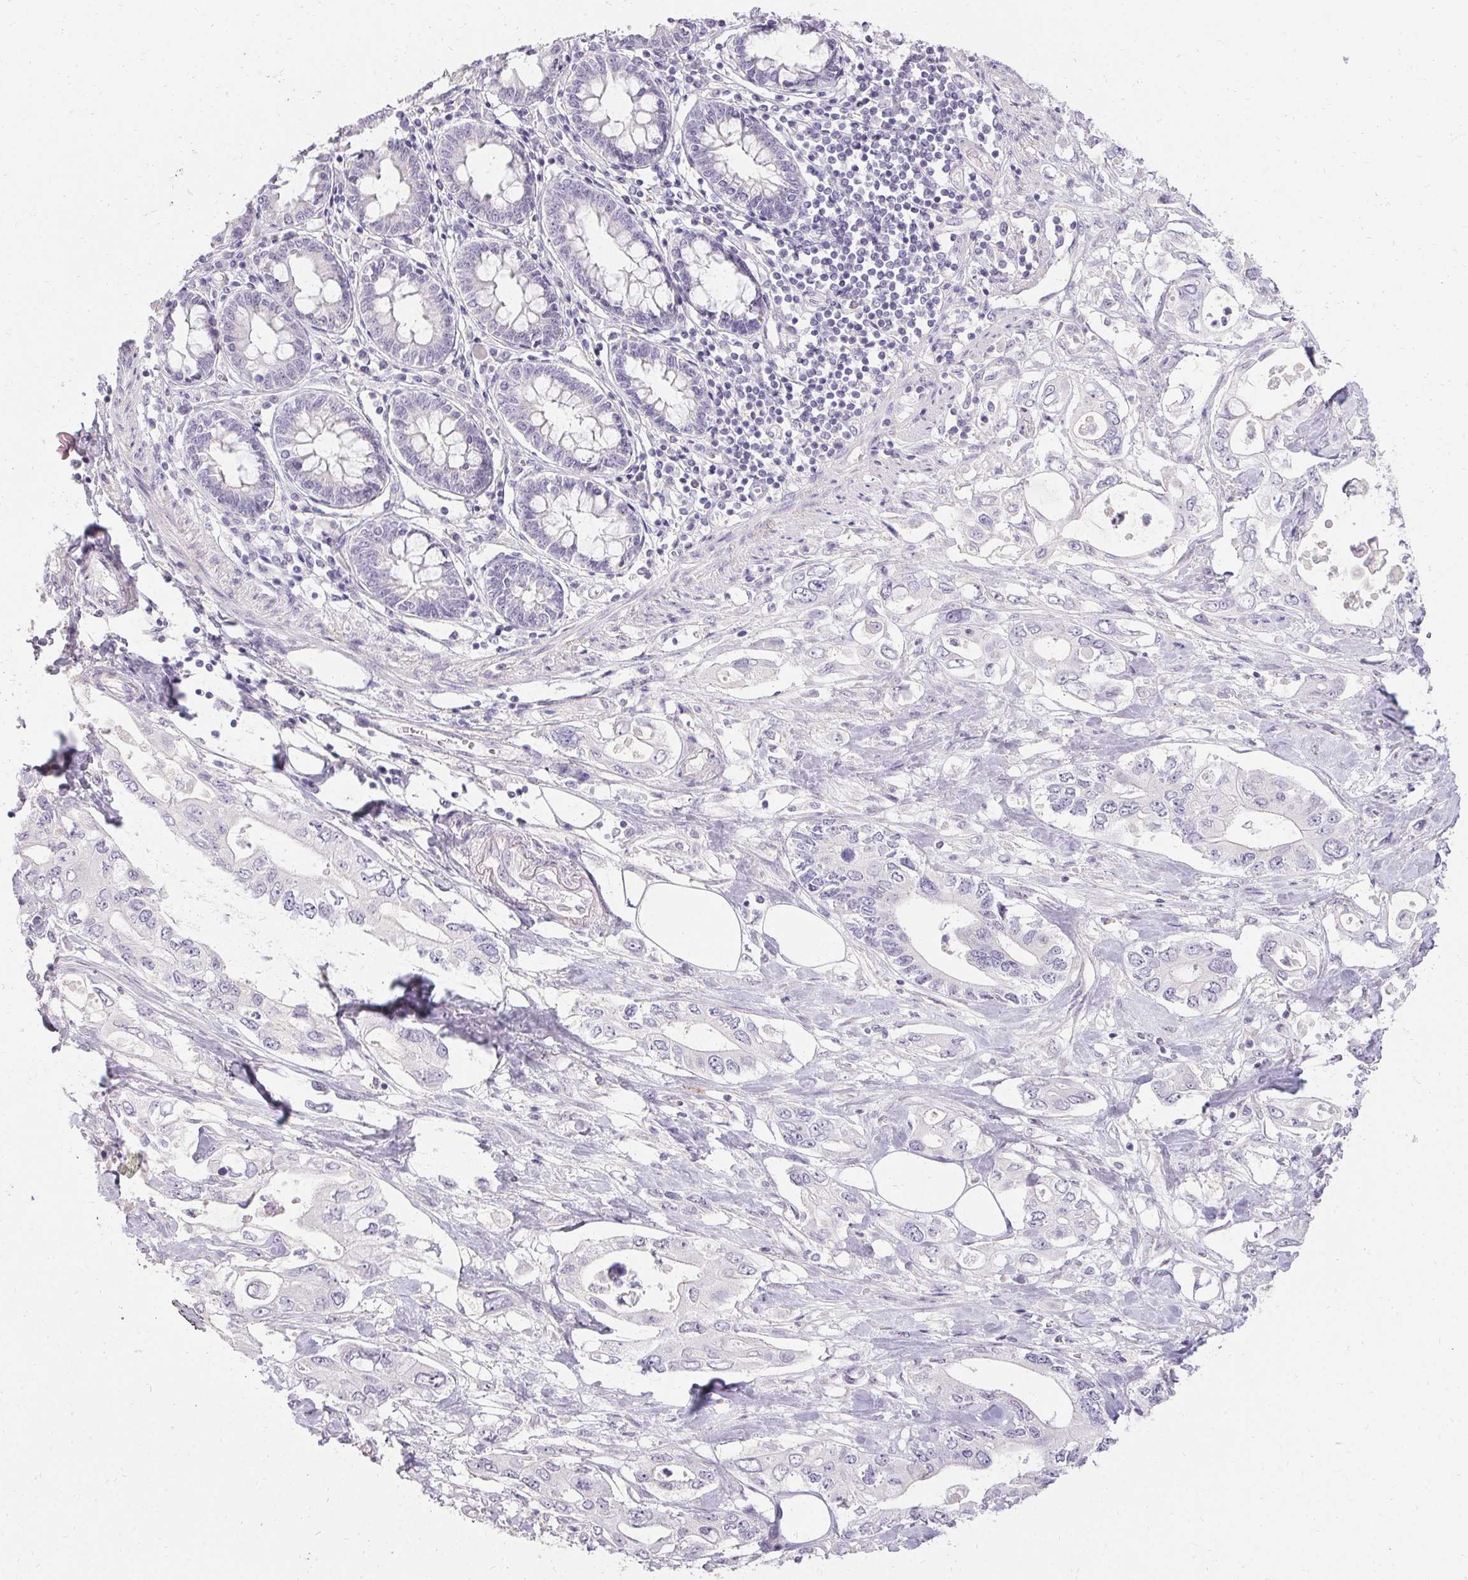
{"staining": {"intensity": "negative", "quantity": "none", "location": "none"}, "tissue": "pancreatic cancer", "cell_type": "Tumor cells", "image_type": "cancer", "snomed": [{"axis": "morphology", "description": "Adenocarcinoma, NOS"}, {"axis": "topography", "description": "Pancreas"}], "caption": "Image shows no significant protein staining in tumor cells of pancreatic cancer (adenocarcinoma).", "gene": "PMEL", "patient": {"sex": "female", "age": 63}}